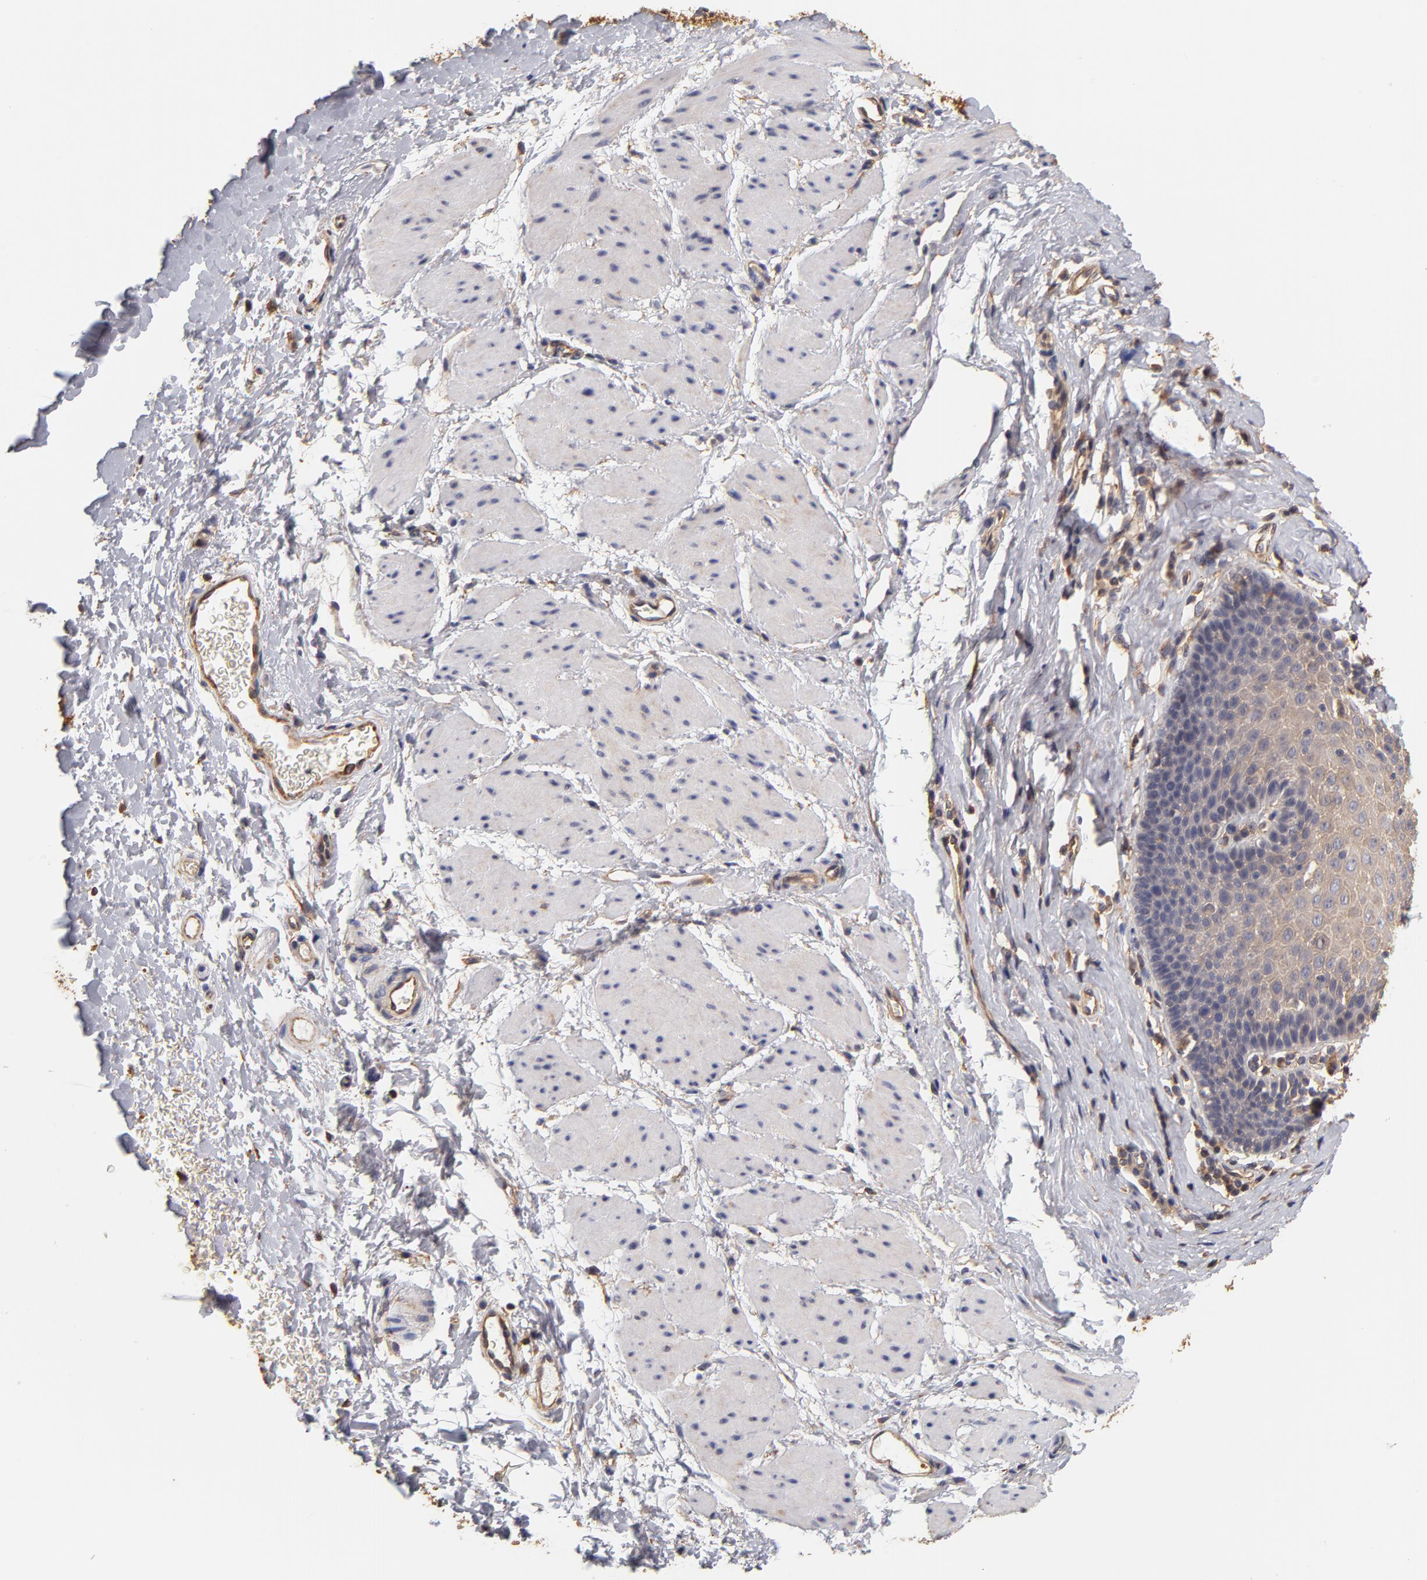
{"staining": {"intensity": "weak", "quantity": "<25%", "location": "cytoplasmic/membranous"}, "tissue": "esophagus", "cell_type": "Squamous epithelial cells", "image_type": "normal", "snomed": [{"axis": "morphology", "description": "Normal tissue, NOS"}, {"axis": "topography", "description": "Esophagus"}], "caption": "Immunohistochemical staining of benign human esophagus exhibits no significant positivity in squamous epithelial cells.", "gene": "FCMR", "patient": {"sex": "female", "age": 61}}